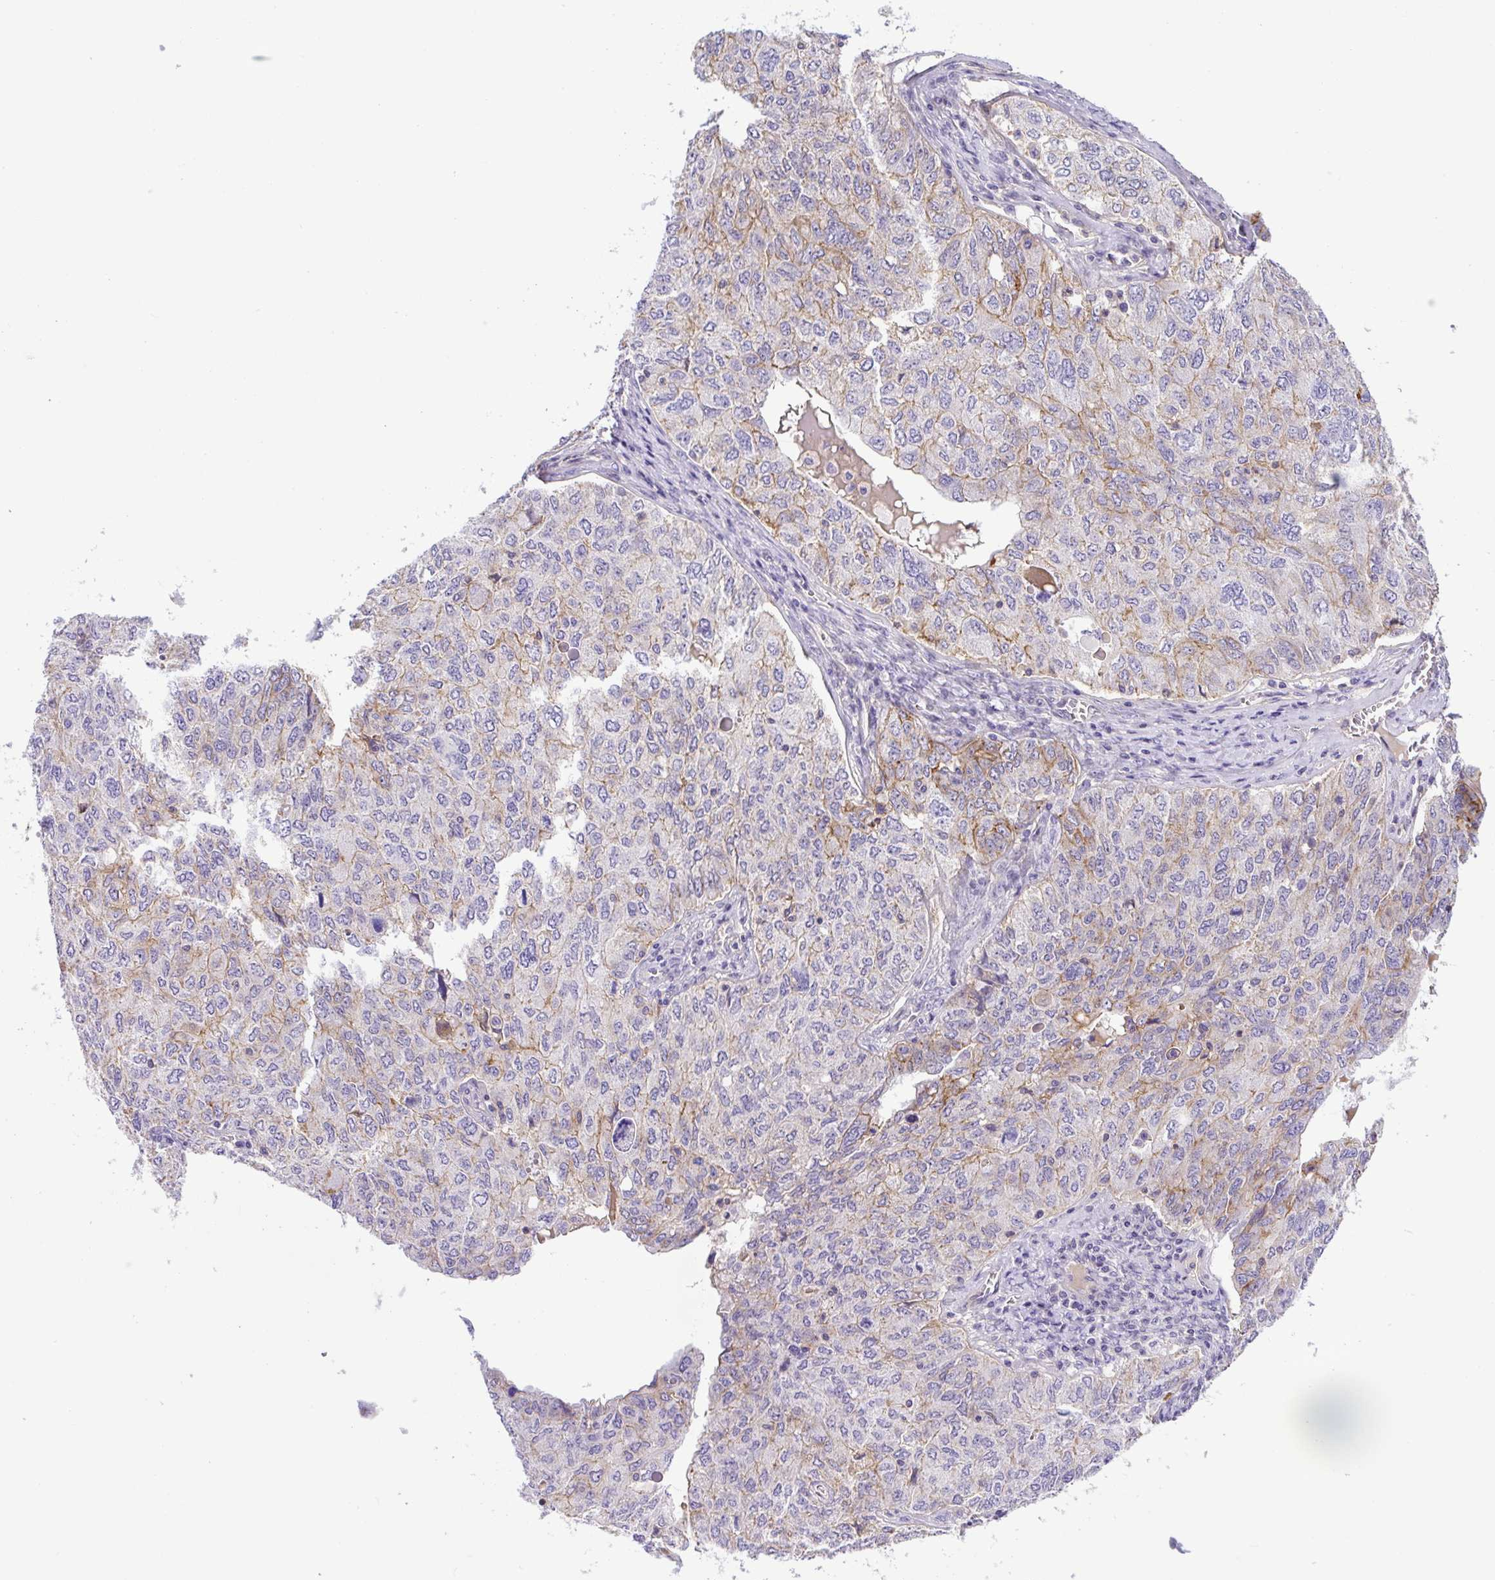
{"staining": {"intensity": "moderate", "quantity": "25%-75%", "location": "cytoplasmic/membranous"}, "tissue": "ovarian cancer", "cell_type": "Tumor cells", "image_type": "cancer", "snomed": [{"axis": "morphology", "description": "Carcinoma, endometroid"}, {"axis": "topography", "description": "Ovary"}], "caption": "Immunohistochemical staining of ovarian cancer (endometroid carcinoma) displays medium levels of moderate cytoplasmic/membranous staining in about 25%-75% of tumor cells. The protein is stained brown, and the nuclei are stained in blue (DAB (3,3'-diaminobenzidine) IHC with brightfield microscopy, high magnification).", "gene": "NPTN", "patient": {"sex": "female", "age": 62}}